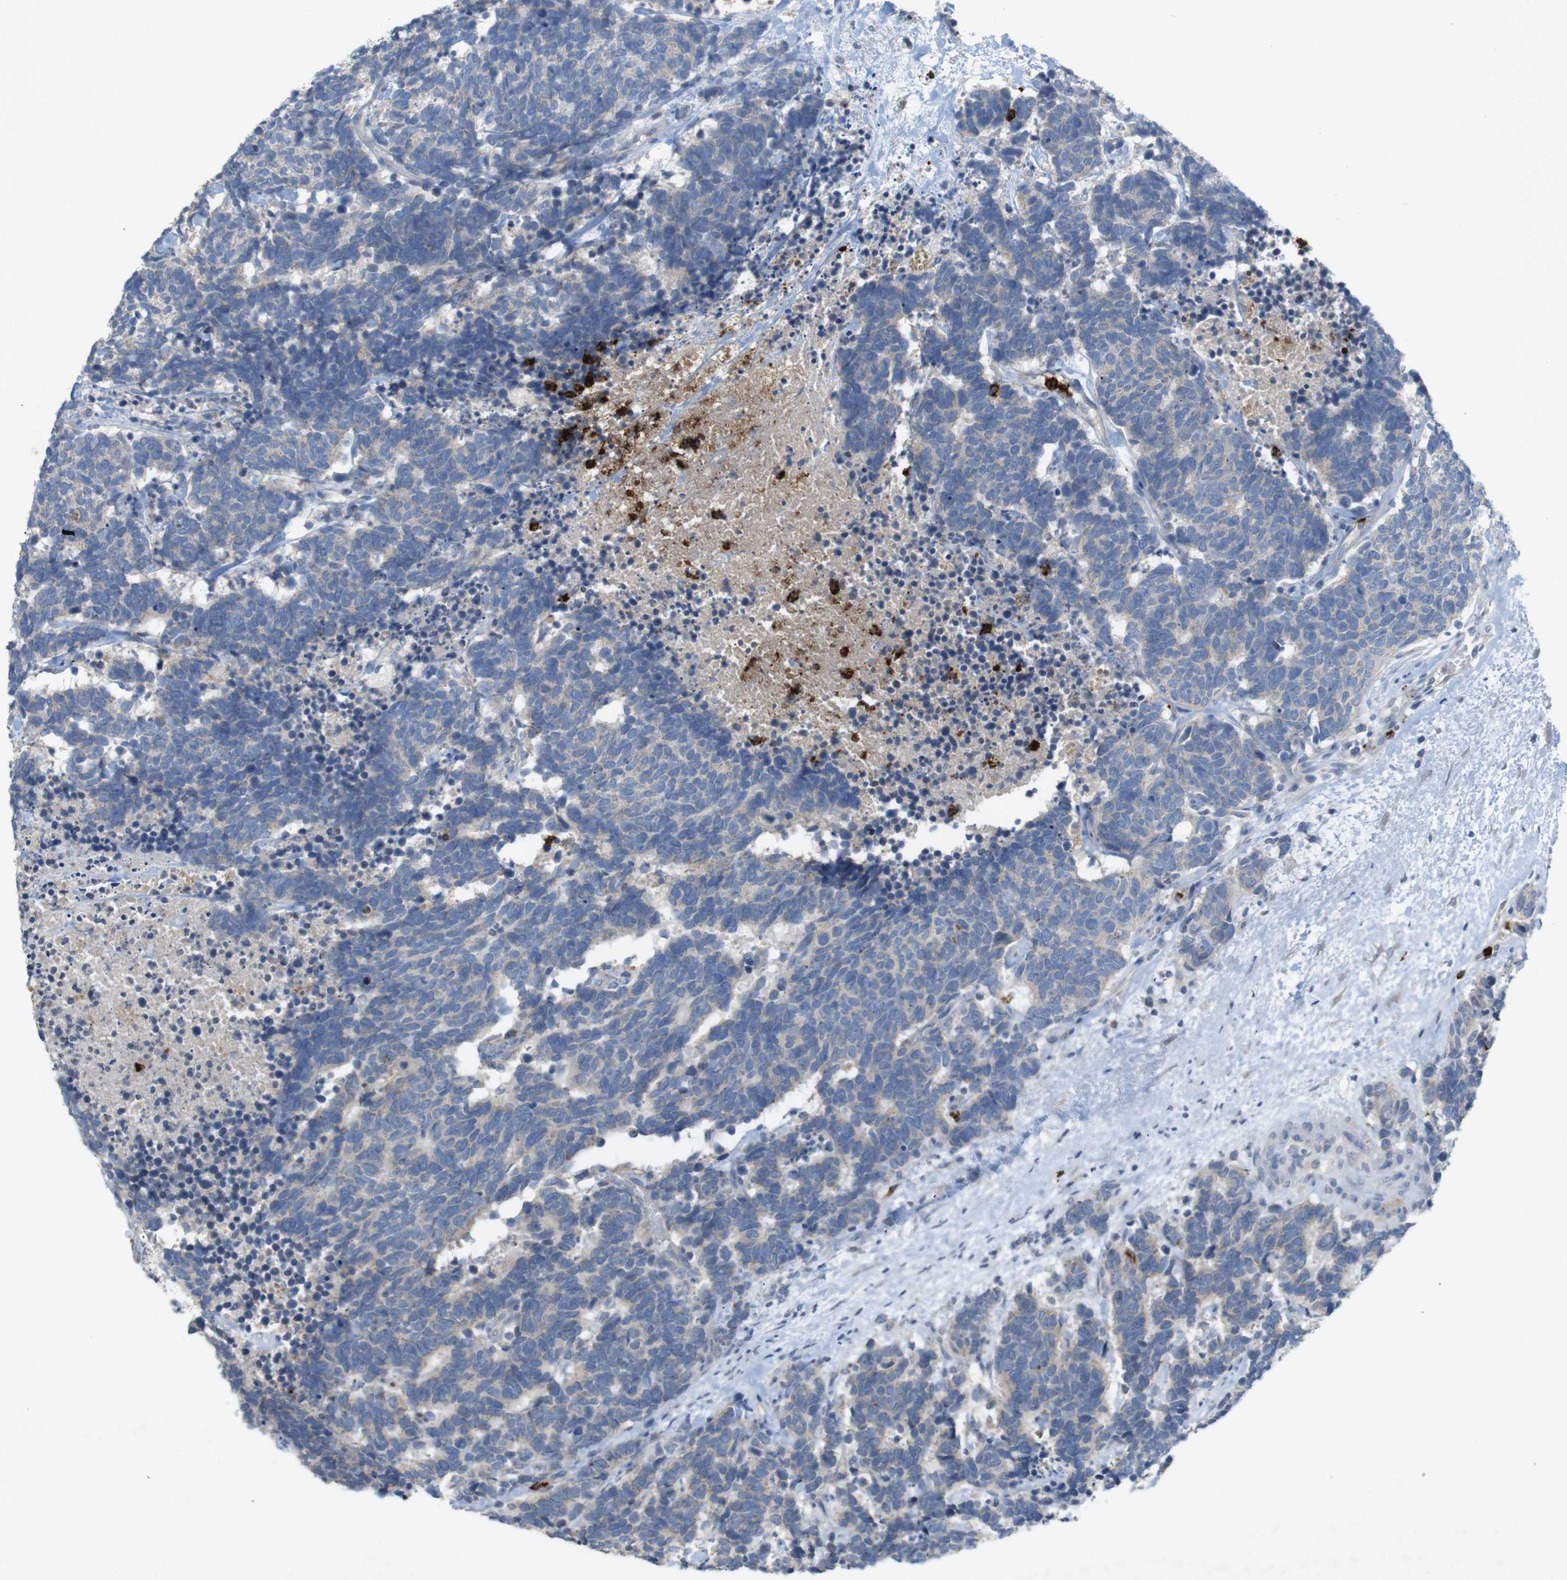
{"staining": {"intensity": "negative", "quantity": "none", "location": "none"}, "tissue": "carcinoid", "cell_type": "Tumor cells", "image_type": "cancer", "snomed": [{"axis": "morphology", "description": "Carcinoma, NOS"}, {"axis": "morphology", "description": "Carcinoid, malignant, NOS"}, {"axis": "topography", "description": "Urinary bladder"}], "caption": "This is a photomicrograph of immunohistochemistry (IHC) staining of carcinoid (malignant), which shows no staining in tumor cells.", "gene": "TSPAN14", "patient": {"sex": "male", "age": 57}}